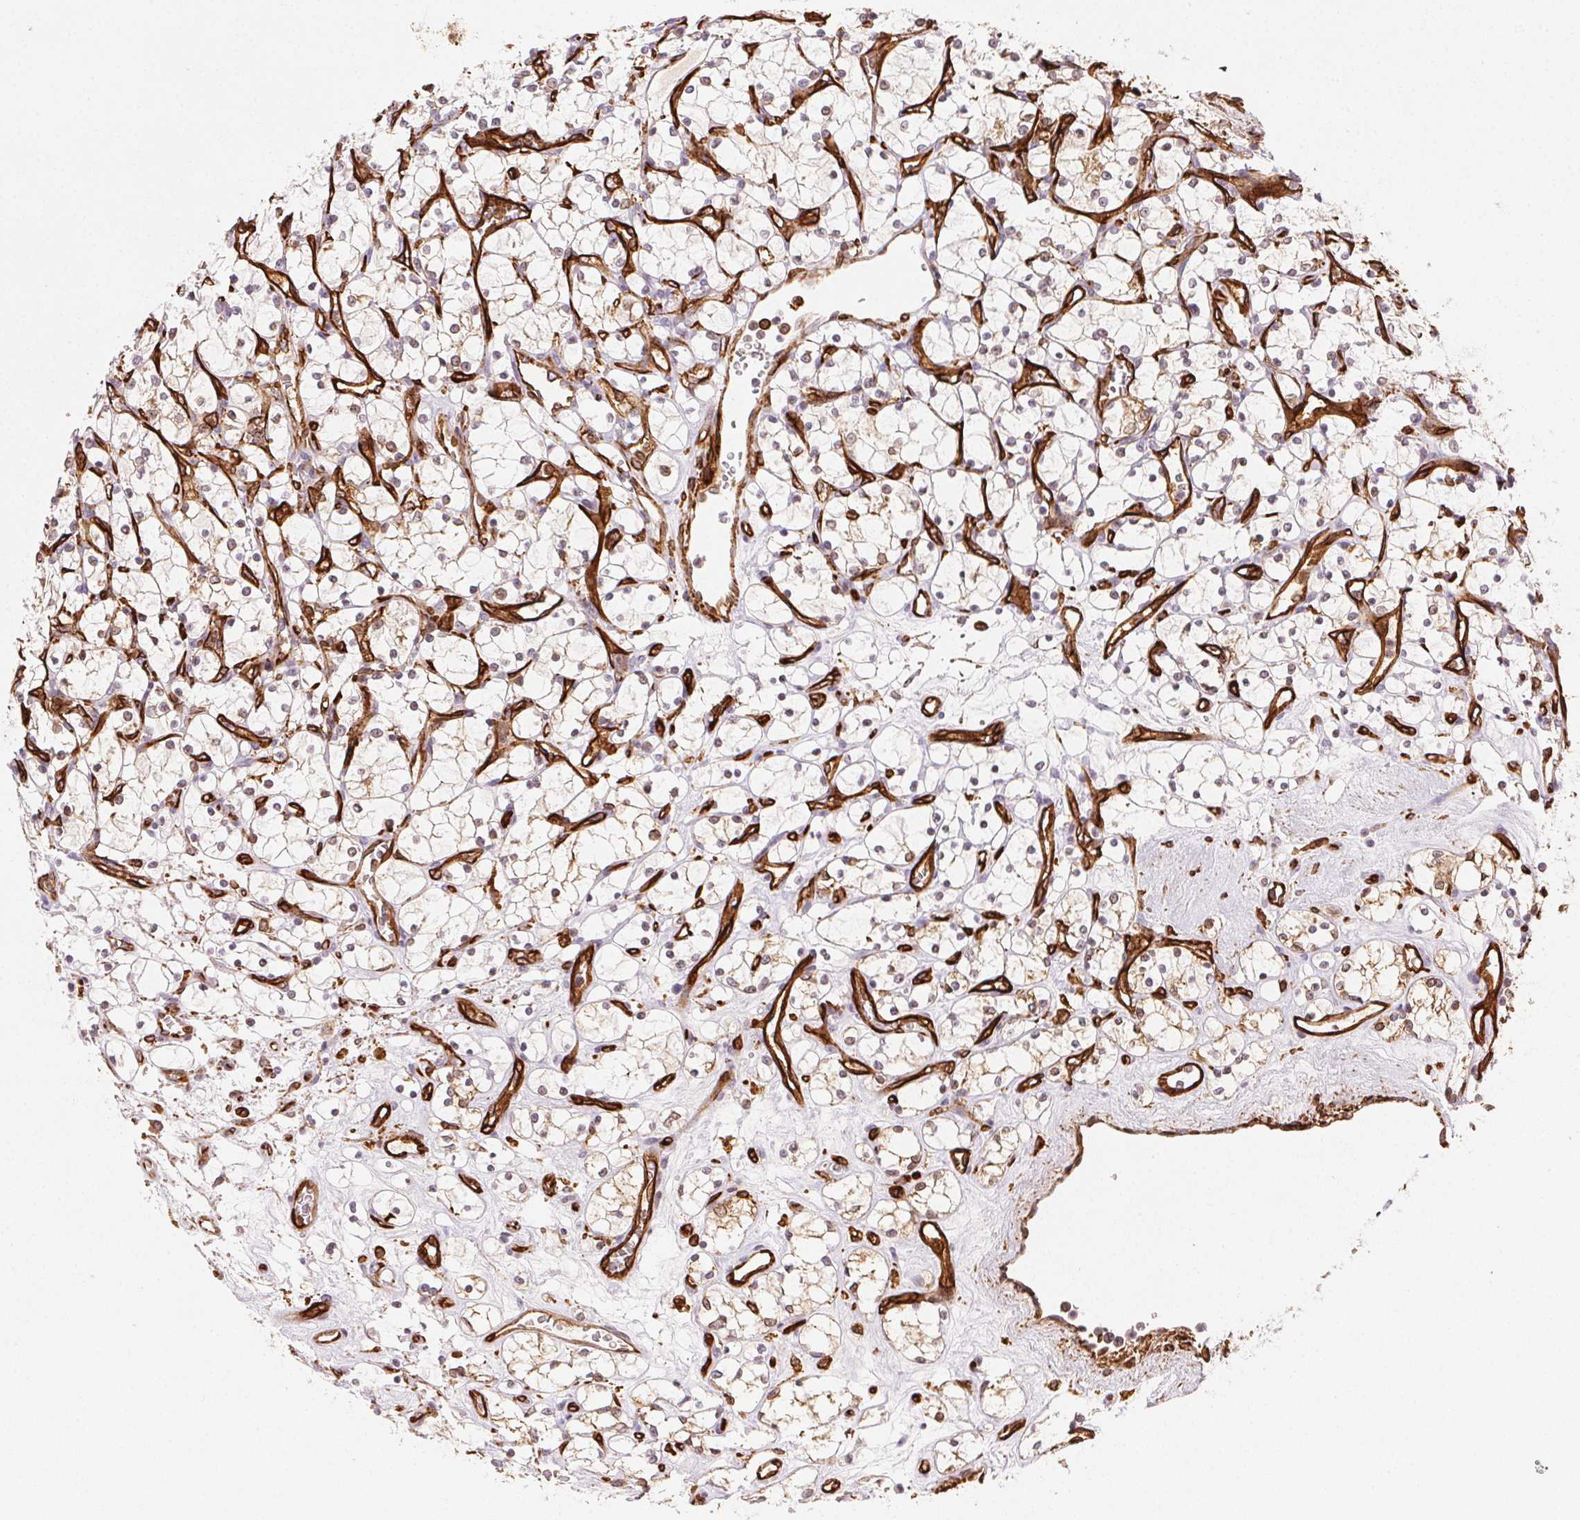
{"staining": {"intensity": "negative", "quantity": "none", "location": "none"}, "tissue": "renal cancer", "cell_type": "Tumor cells", "image_type": "cancer", "snomed": [{"axis": "morphology", "description": "Adenocarcinoma, NOS"}, {"axis": "topography", "description": "Kidney"}], "caption": "Tumor cells show no significant protein staining in renal cancer.", "gene": "RNASET2", "patient": {"sex": "female", "age": 69}}